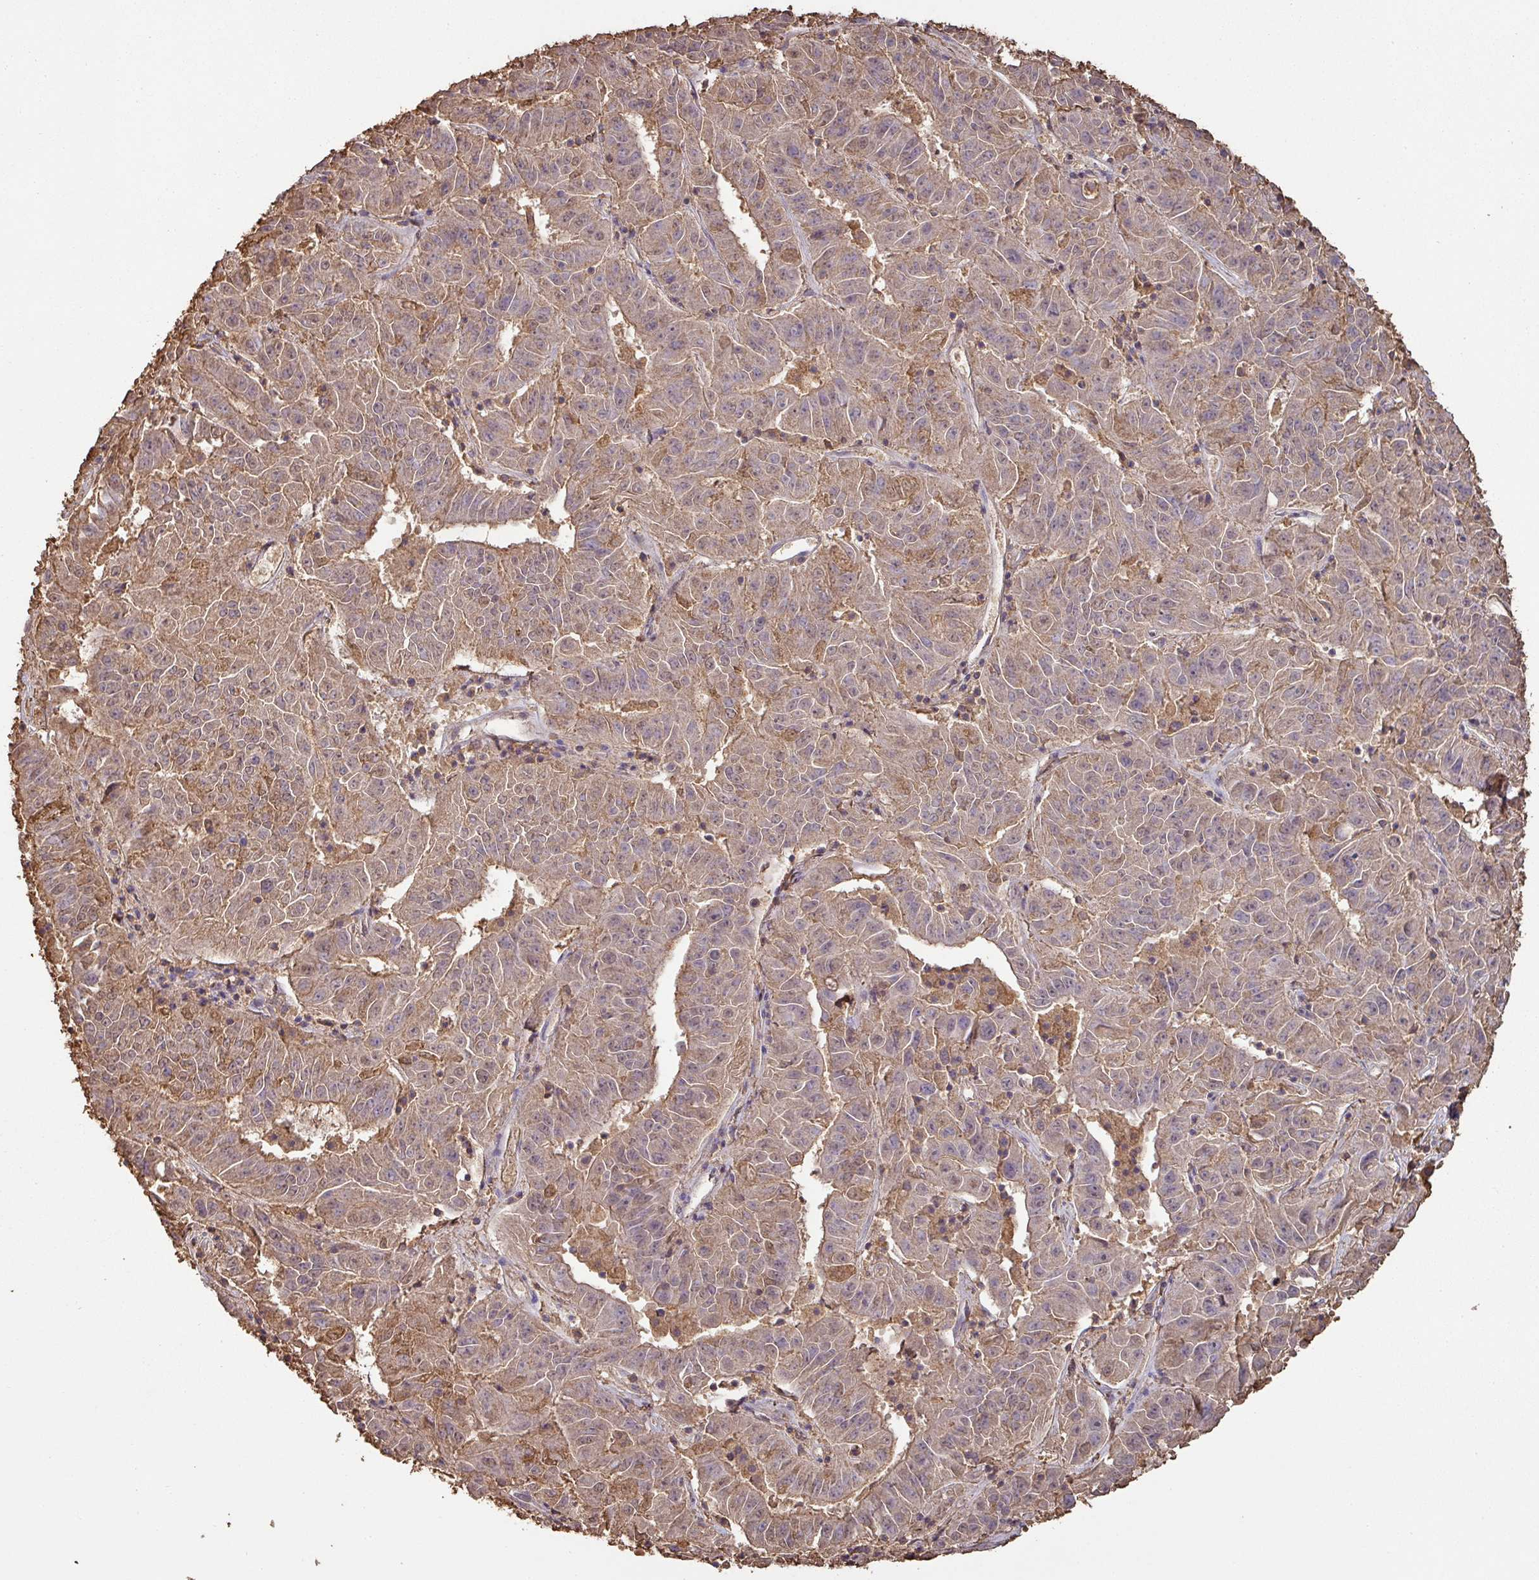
{"staining": {"intensity": "weak", "quantity": "25%-75%", "location": "cytoplasmic/membranous"}, "tissue": "pancreatic cancer", "cell_type": "Tumor cells", "image_type": "cancer", "snomed": [{"axis": "morphology", "description": "Adenocarcinoma, NOS"}, {"axis": "topography", "description": "Pancreas"}], "caption": "DAB immunohistochemical staining of human pancreatic cancer (adenocarcinoma) displays weak cytoplasmic/membranous protein expression in approximately 25%-75% of tumor cells.", "gene": "ATAT1", "patient": {"sex": "male", "age": 63}}